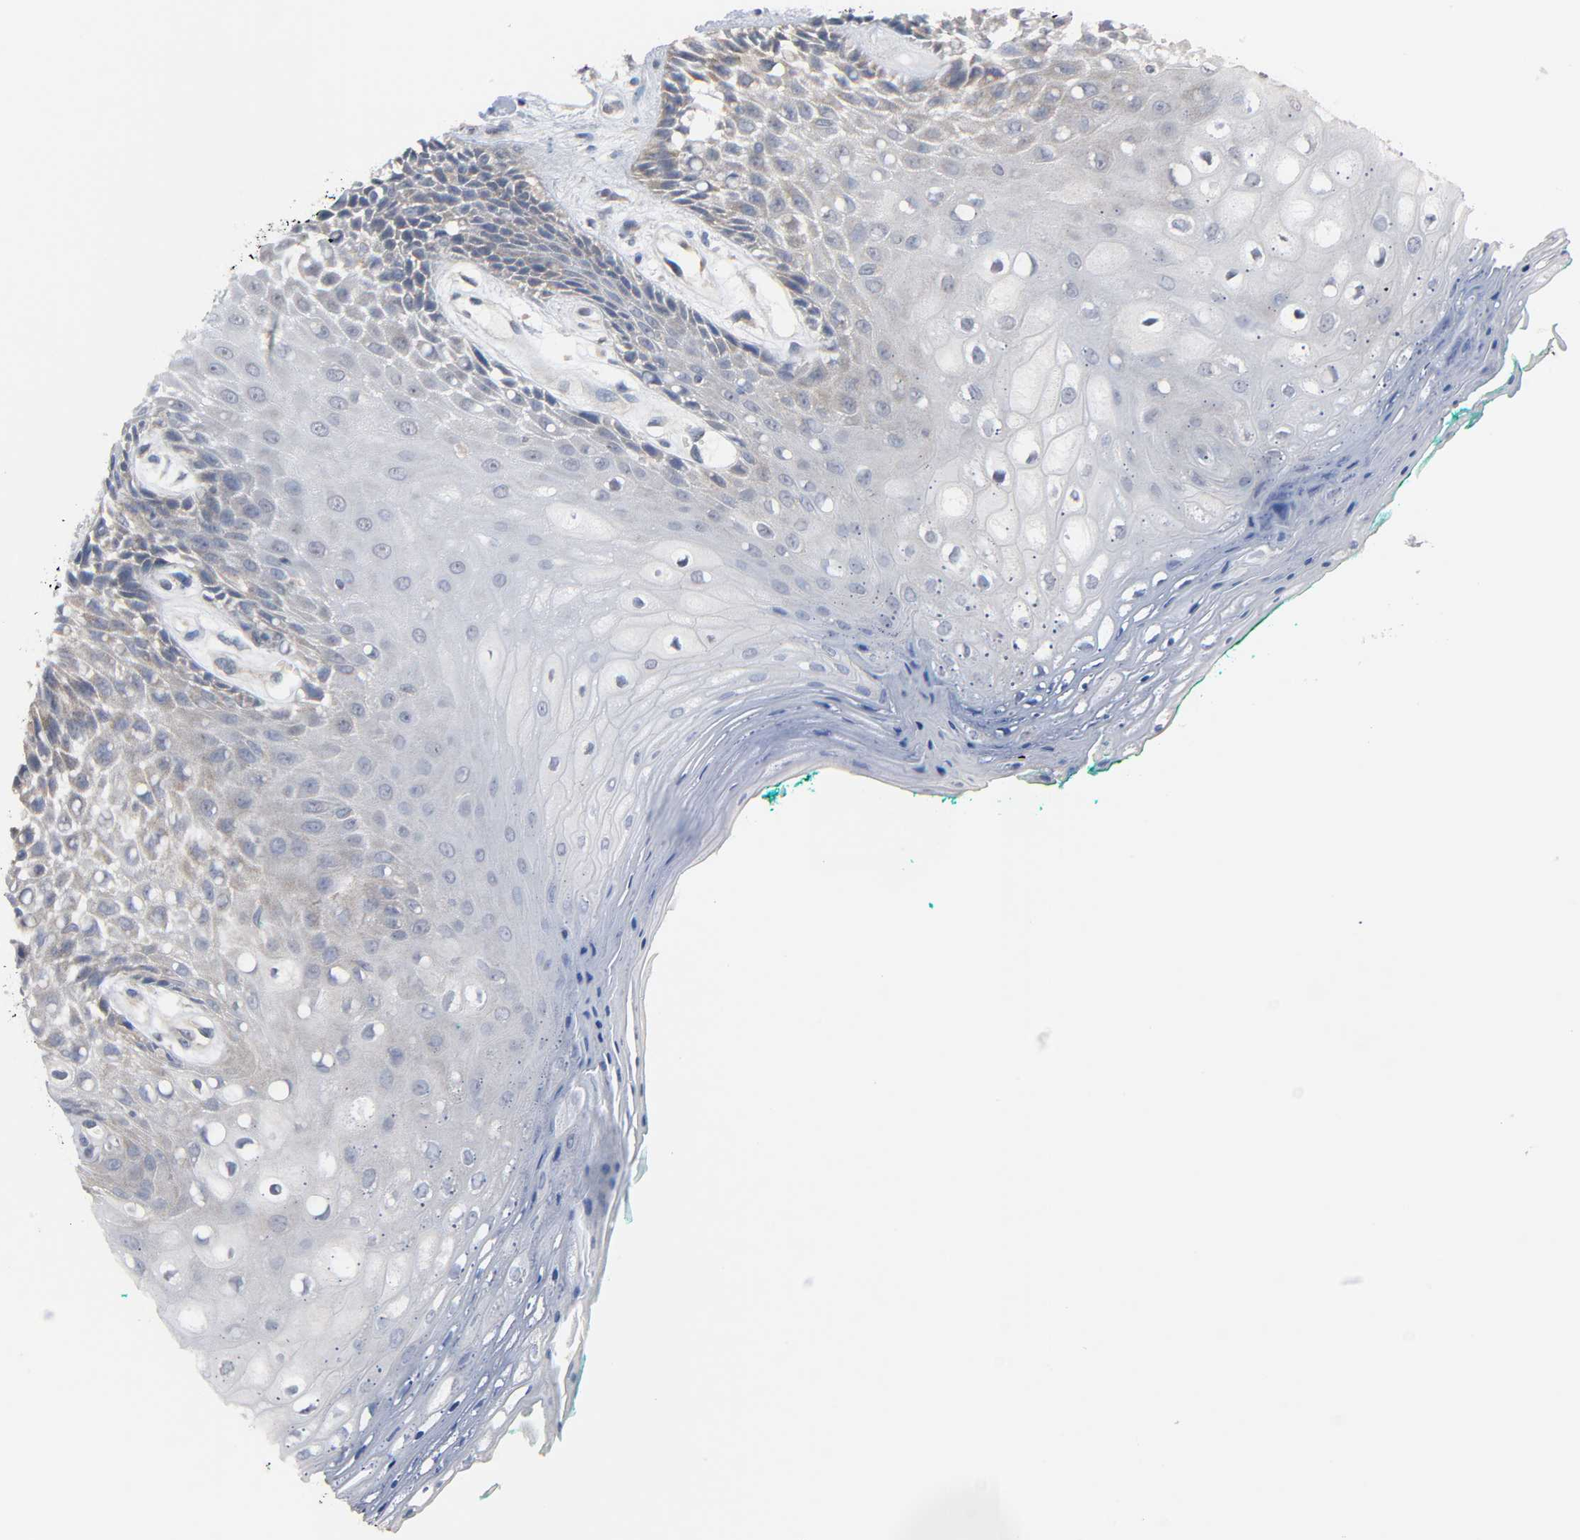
{"staining": {"intensity": "weak", "quantity": "25%-75%", "location": "cytoplasmic/membranous,nuclear"}, "tissue": "oral mucosa", "cell_type": "Squamous epithelial cells", "image_type": "normal", "snomed": [{"axis": "morphology", "description": "Normal tissue, NOS"}, {"axis": "morphology", "description": "Squamous cell carcinoma, NOS"}, {"axis": "topography", "description": "Skeletal muscle"}, {"axis": "topography", "description": "Oral tissue"}, {"axis": "topography", "description": "Head-Neck"}], "caption": "Immunohistochemistry of unremarkable oral mucosa displays low levels of weak cytoplasmic/membranous,nuclear staining in approximately 25%-75% of squamous epithelial cells. Ihc stains the protein in brown and the nuclei are stained blue.", "gene": "HDAC6", "patient": {"sex": "female", "age": 84}}